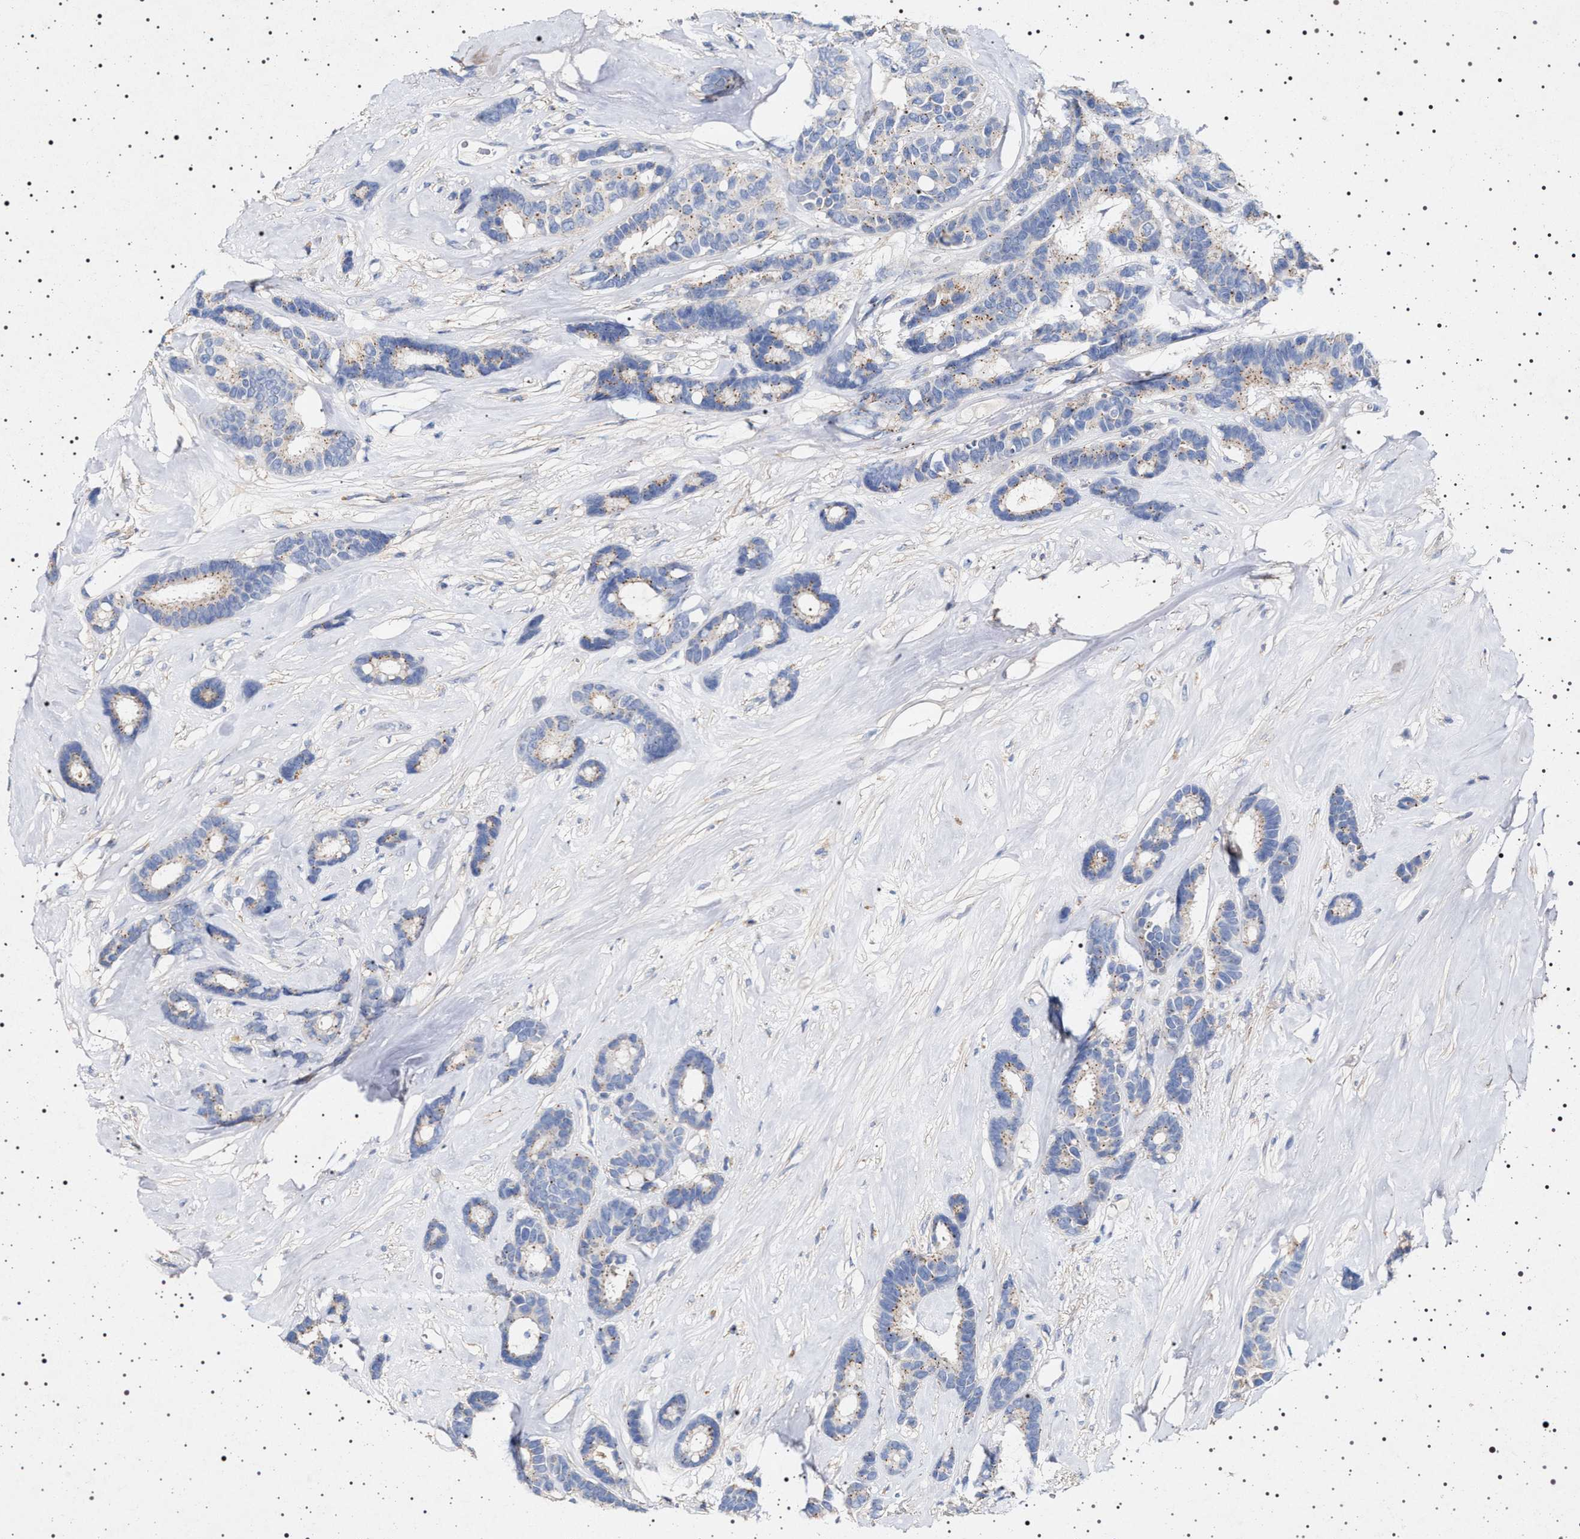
{"staining": {"intensity": "weak", "quantity": "<25%", "location": "cytoplasmic/membranous"}, "tissue": "breast cancer", "cell_type": "Tumor cells", "image_type": "cancer", "snomed": [{"axis": "morphology", "description": "Duct carcinoma"}, {"axis": "topography", "description": "Breast"}], "caption": "IHC micrograph of breast cancer (infiltrating ductal carcinoma) stained for a protein (brown), which reveals no positivity in tumor cells. The staining was performed using DAB (3,3'-diaminobenzidine) to visualize the protein expression in brown, while the nuclei were stained in blue with hematoxylin (Magnification: 20x).", "gene": "NAALADL2", "patient": {"sex": "female", "age": 87}}